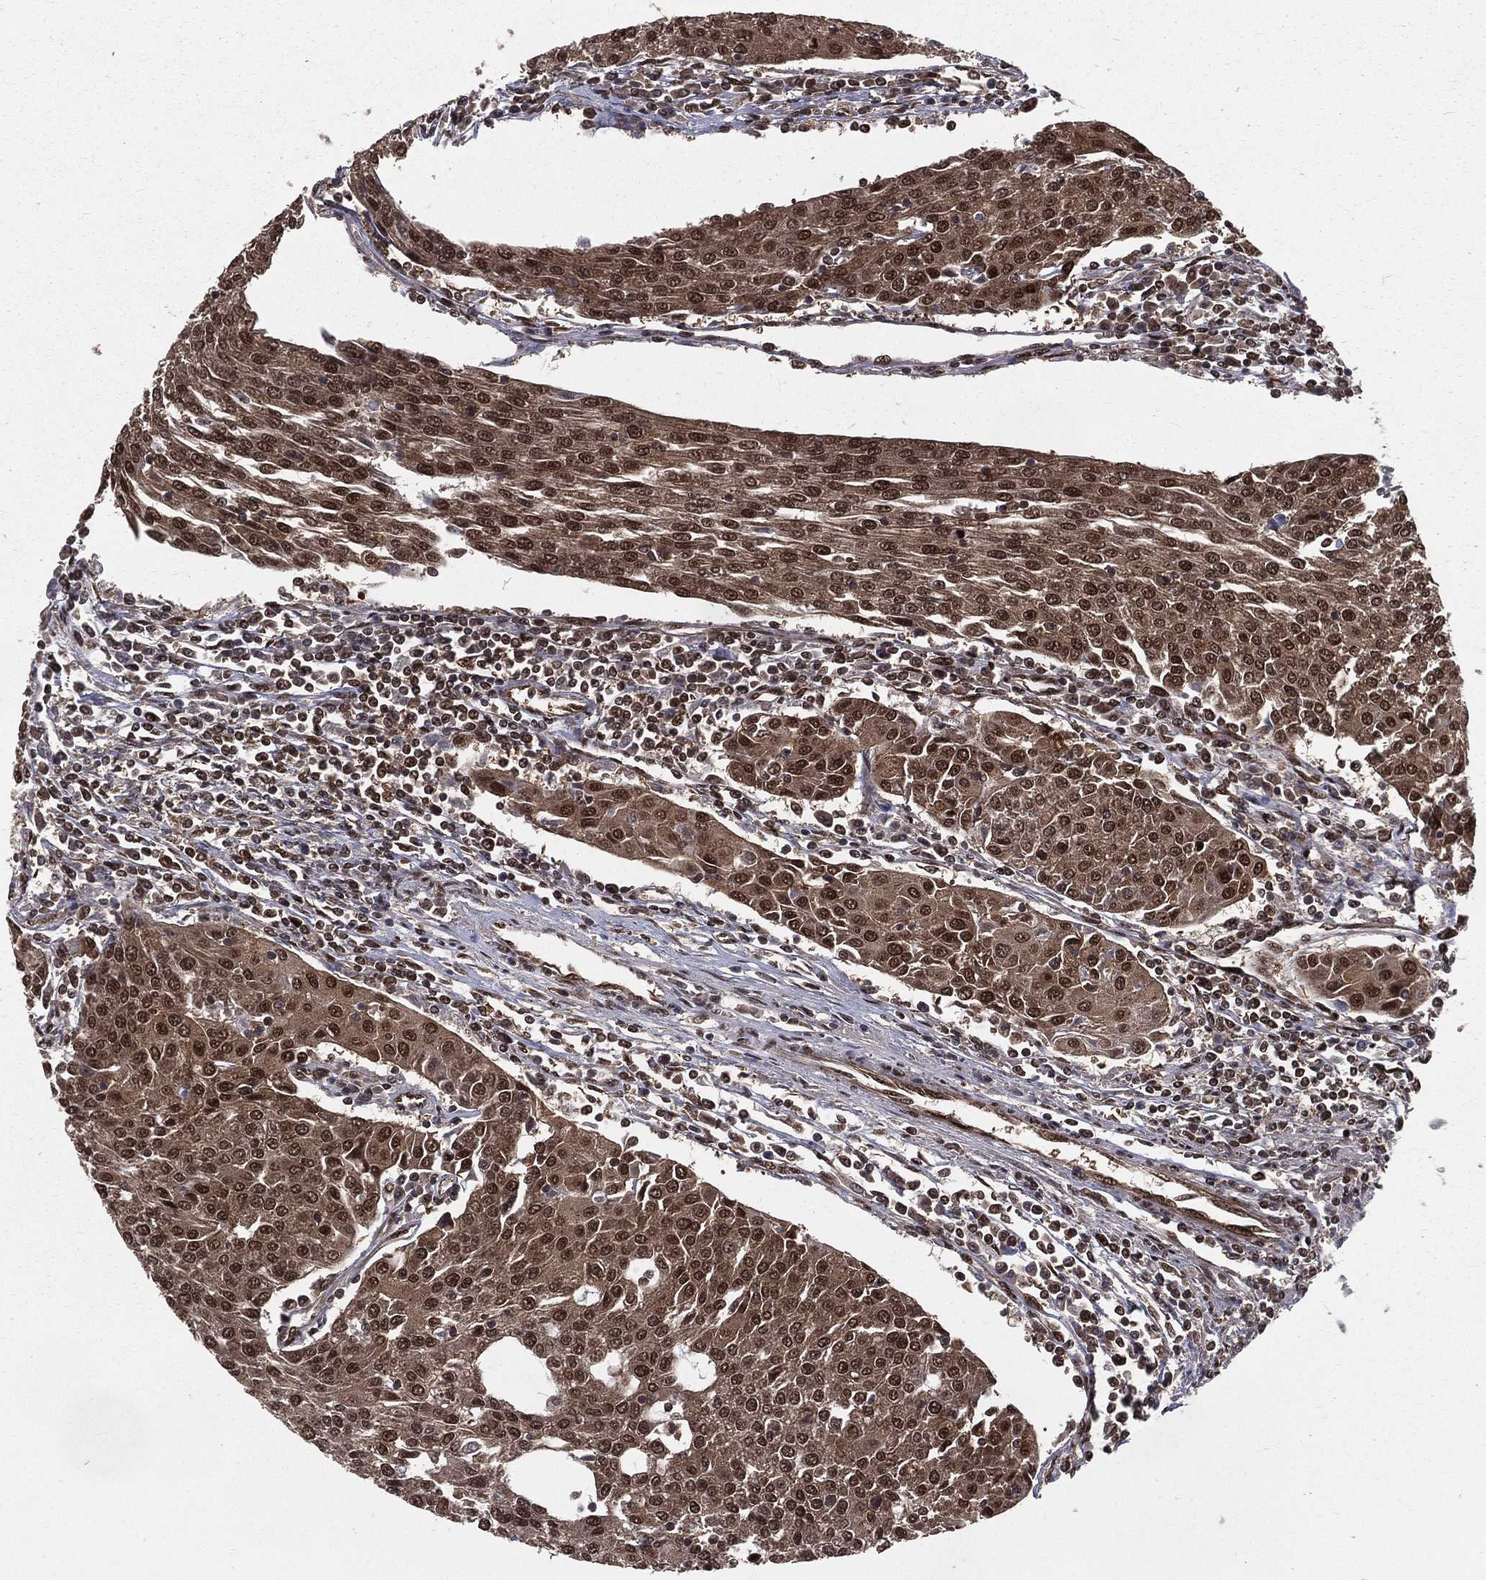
{"staining": {"intensity": "moderate", "quantity": ">75%", "location": "cytoplasmic/membranous,nuclear"}, "tissue": "urothelial cancer", "cell_type": "Tumor cells", "image_type": "cancer", "snomed": [{"axis": "morphology", "description": "Urothelial carcinoma, High grade"}, {"axis": "topography", "description": "Urinary bladder"}], "caption": "Protein staining of urothelial cancer tissue exhibits moderate cytoplasmic/membranous and nuclear staining in about >75% of tumor cells.", "gene": "COPS4", "patient": {"sex": "female", "age": 85}}